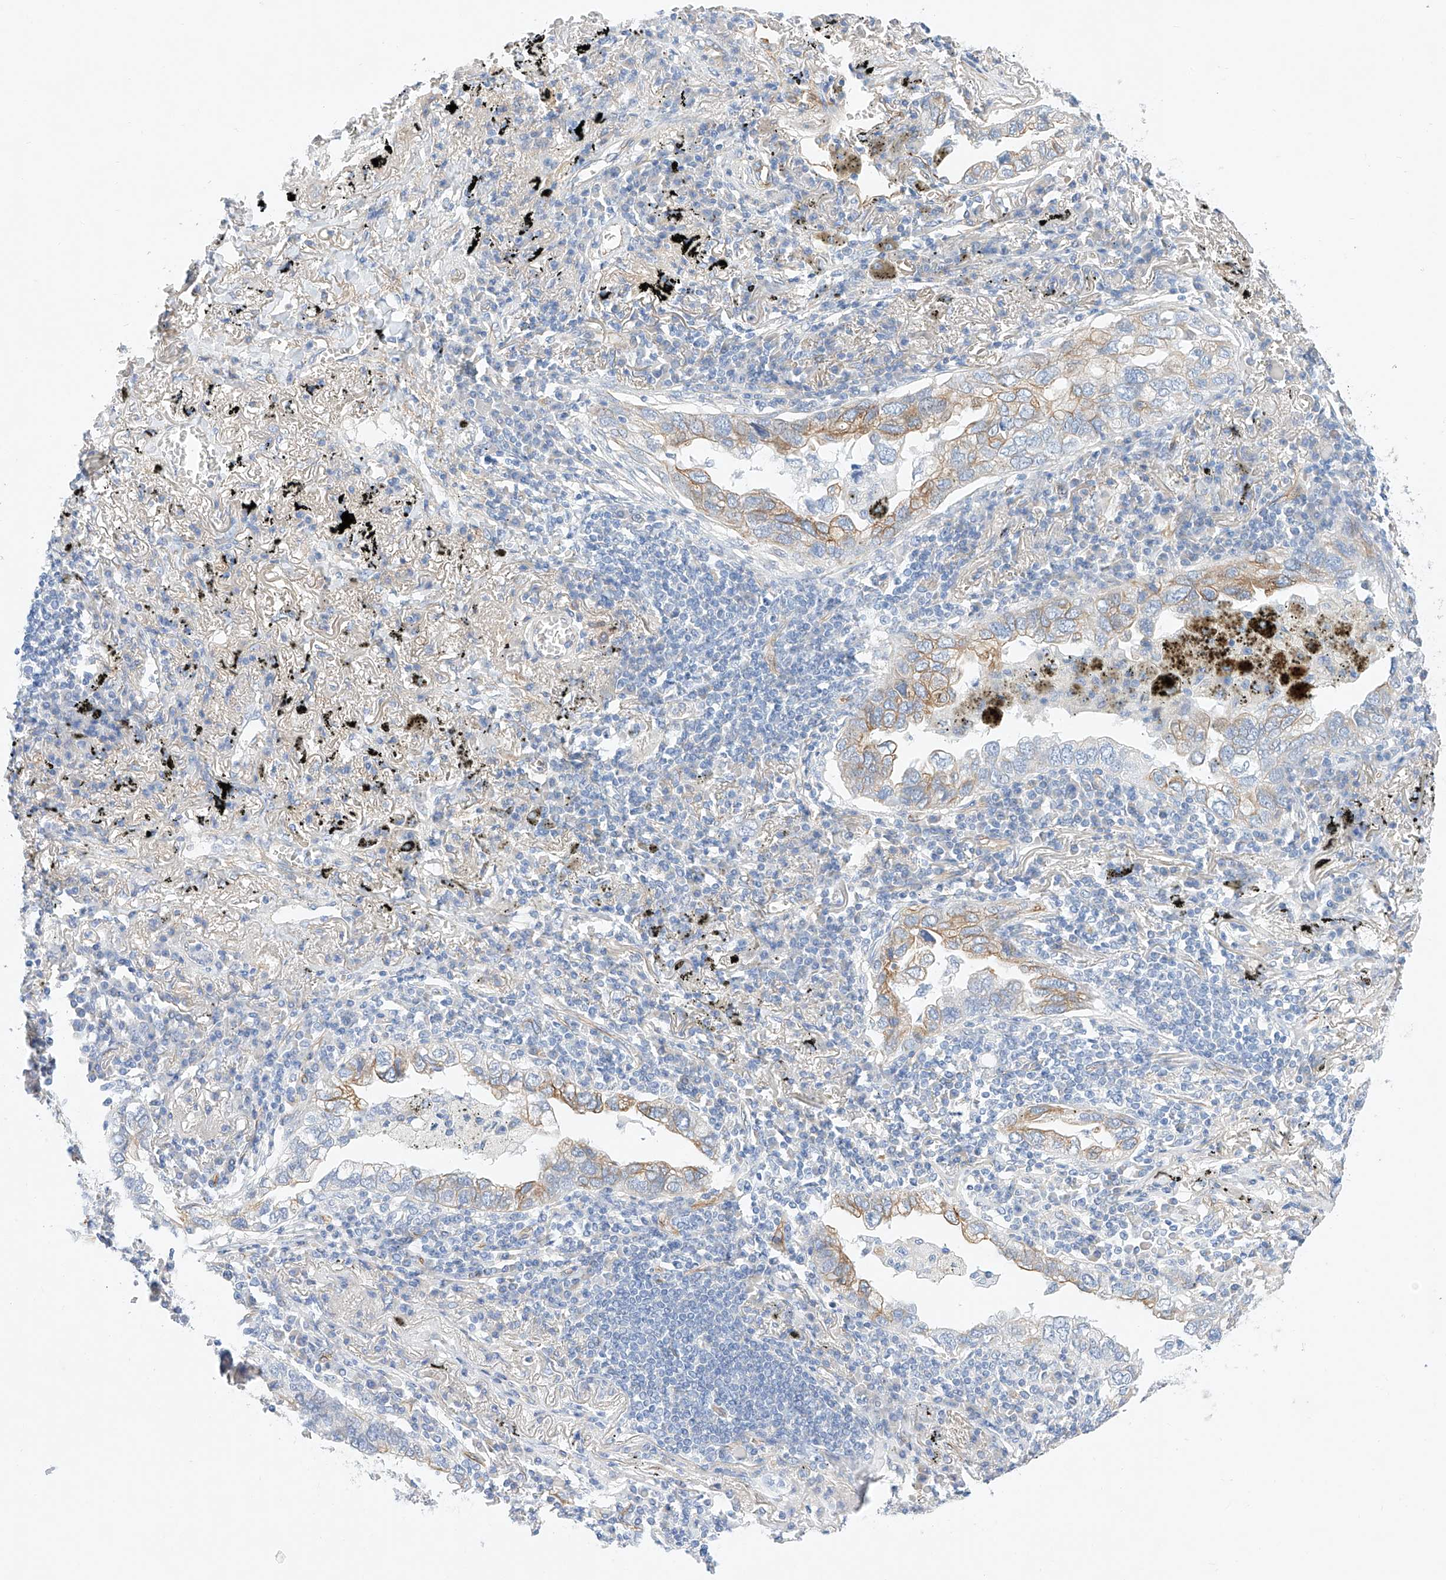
{"staining": {"intensity": "weak", "quantity": "25%-75%", "location": "cytoplasmic/membranous"}, "tissue": "lung cancer", "cell_type": "Tumor cells", "image_type": "cancer", "snomed": [{"axis": "morphology", "description": "Adenocarcinoma, NOS"}, {"axis": "topography", "description": "Lung"}], "caption": "Protein expression analysis of lung cancer exhibits weak cytoplasmic/membranous expression in approximately 25%-75% of tumor cells.", "gene": "SBSPON", "patient": {"sex": "male", "age": 65}}